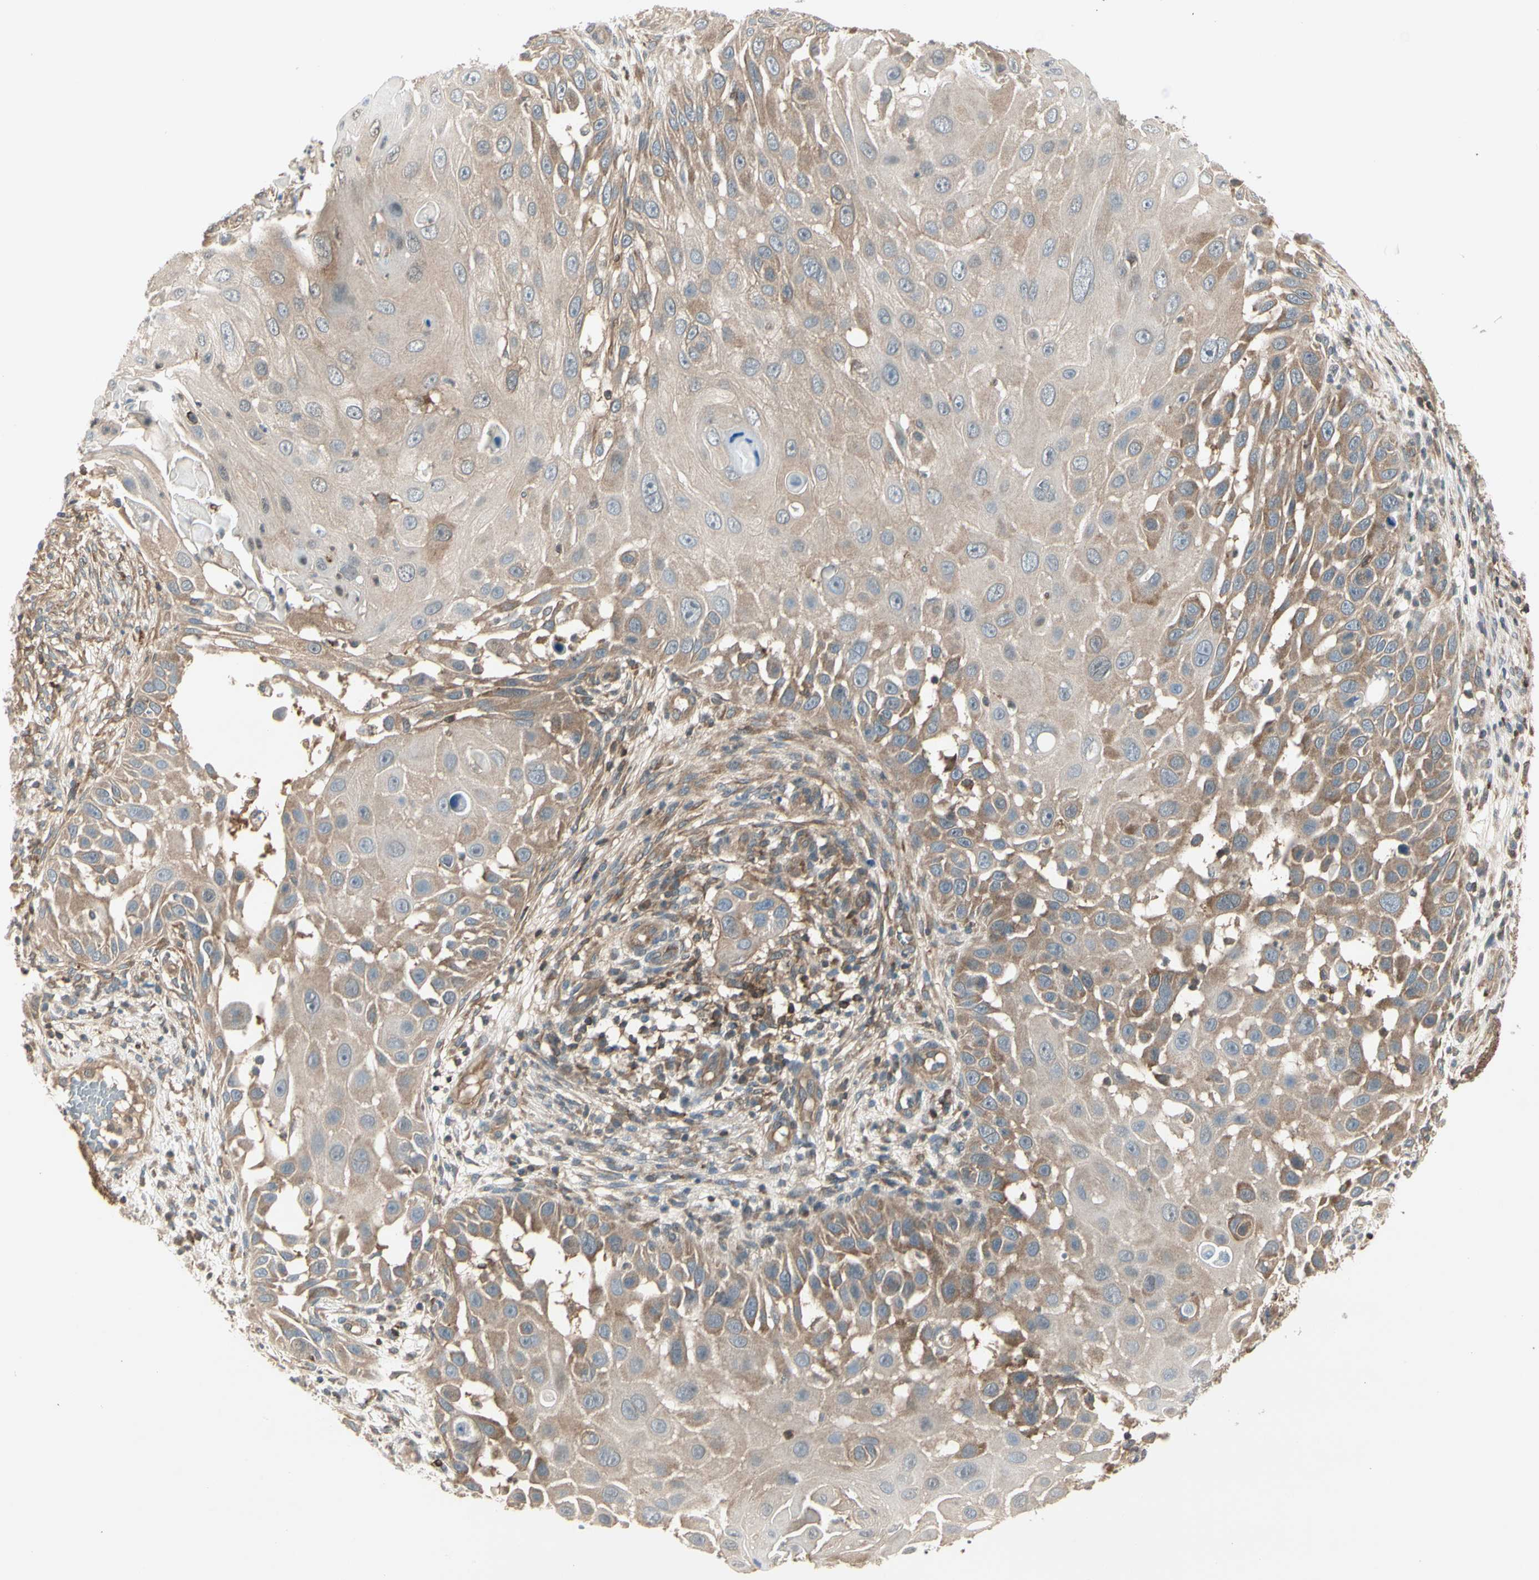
{"staining": {"intensity": "weak", "quantity": "25%-75%", "location": "cytoplasmic/membranous"}, "tissue": "skin cancer", "cell_type": "Tumor cells", "image_type": "cancer", "snomed": [{"axis": "morphology", "description": "Squamous cell carcinoma, NOS"}, {"axis": "topography", "description": "Skin"}], "caption": "Protein positivity by immunohistochemistry exhibits weak cytoplasmic/membranous staining in about 25%-75% of tumor cells in skin cancer (squamous cell carcinoma).", "gene": "OXSR1", "patient": {"sex": "female", "age": 44}}